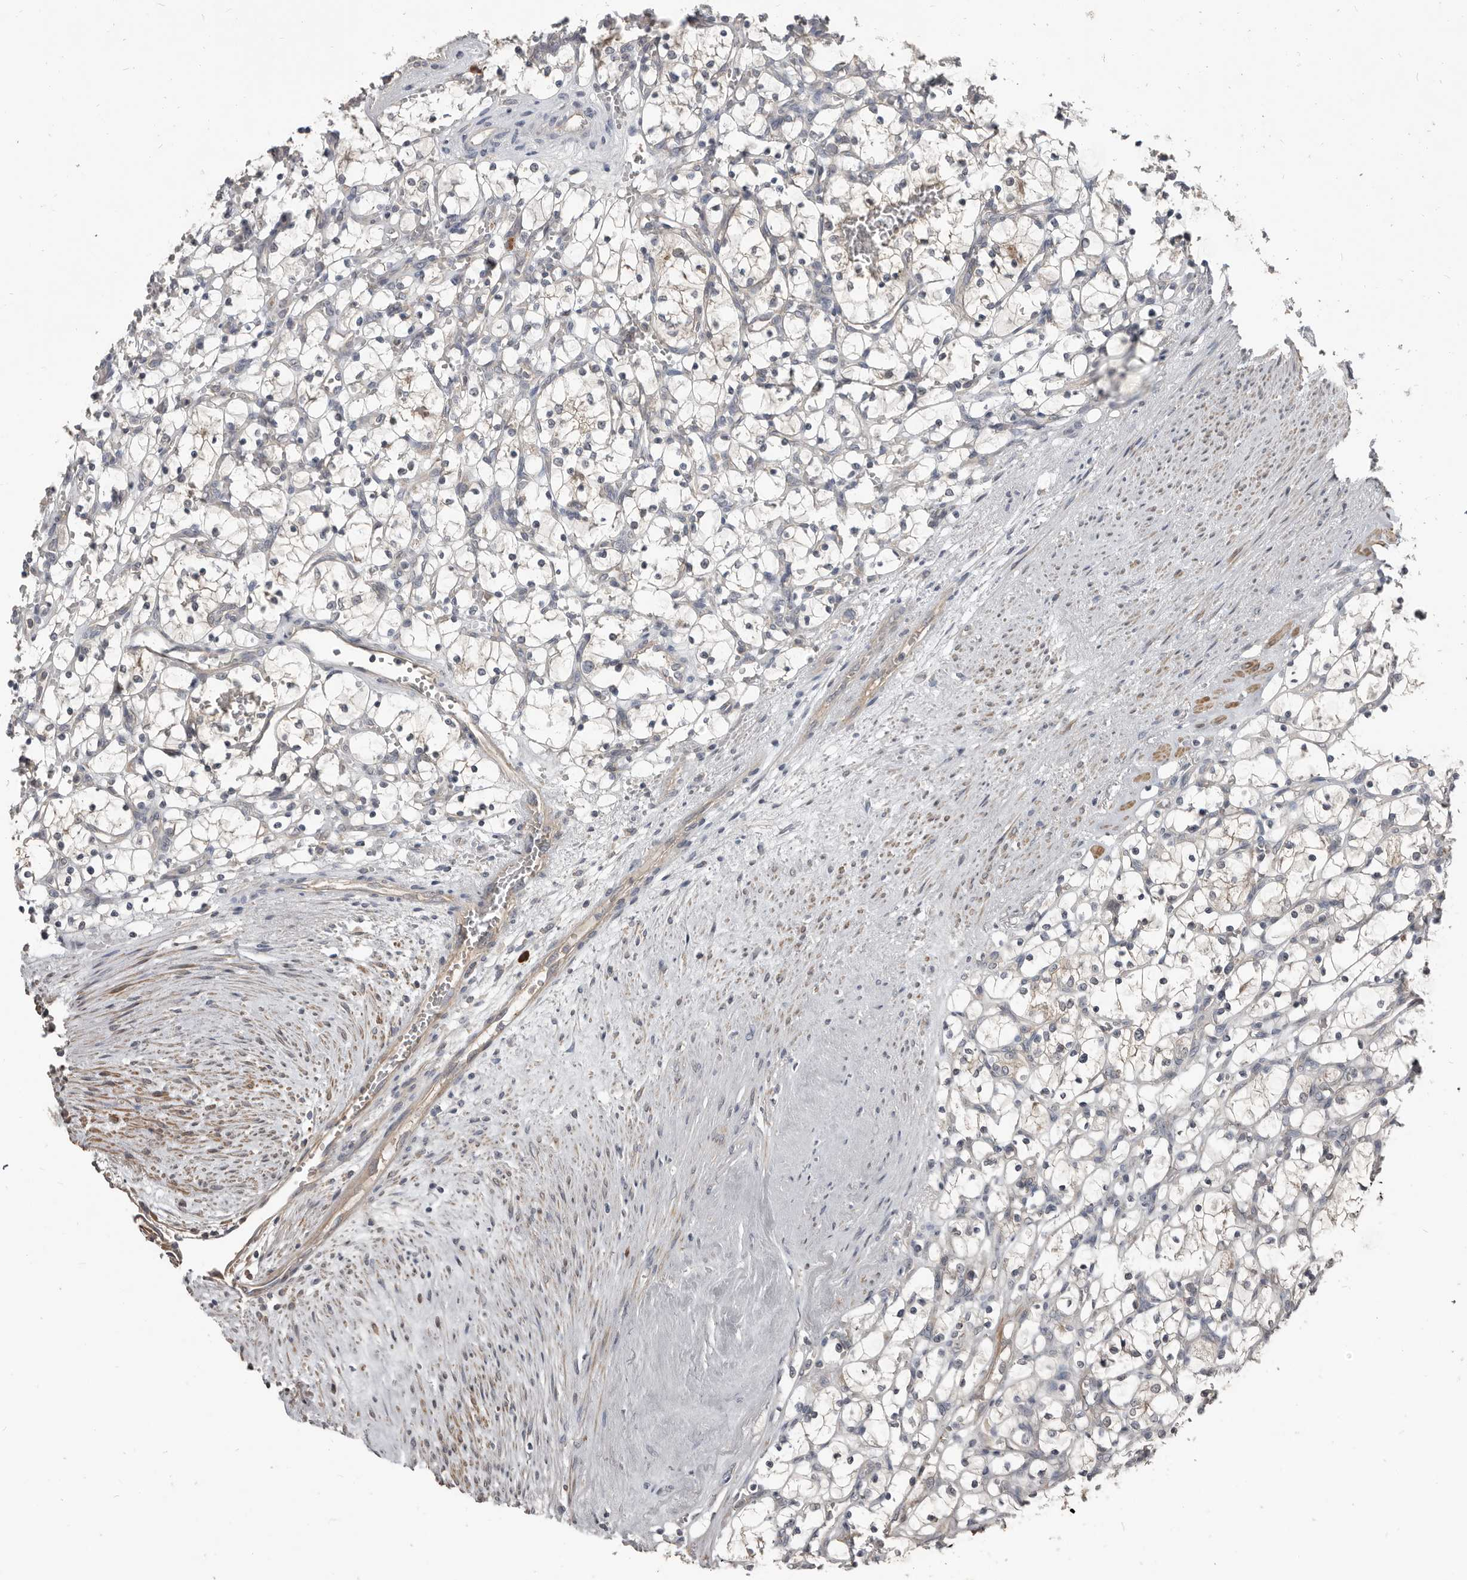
{"staining": {"intensity": "weak", "quantity": "<25%", "location": "cytoplasmic/membranous"}, "tissue": "renal cancer", "cell_type": "Tumor cells", "image_type": "cancer", "snomed": [{"axis": "morphology", "description": "Adenocarcinoma, NOS"}, {"axis": "topography", "description": "Kidney"}], "caption": "An image of human renal cancer (adenocarcinoma) is negative for staining in tumor cells.", "gene": "AKNAD1", "patient": {"sex": "female", "age": 69}}